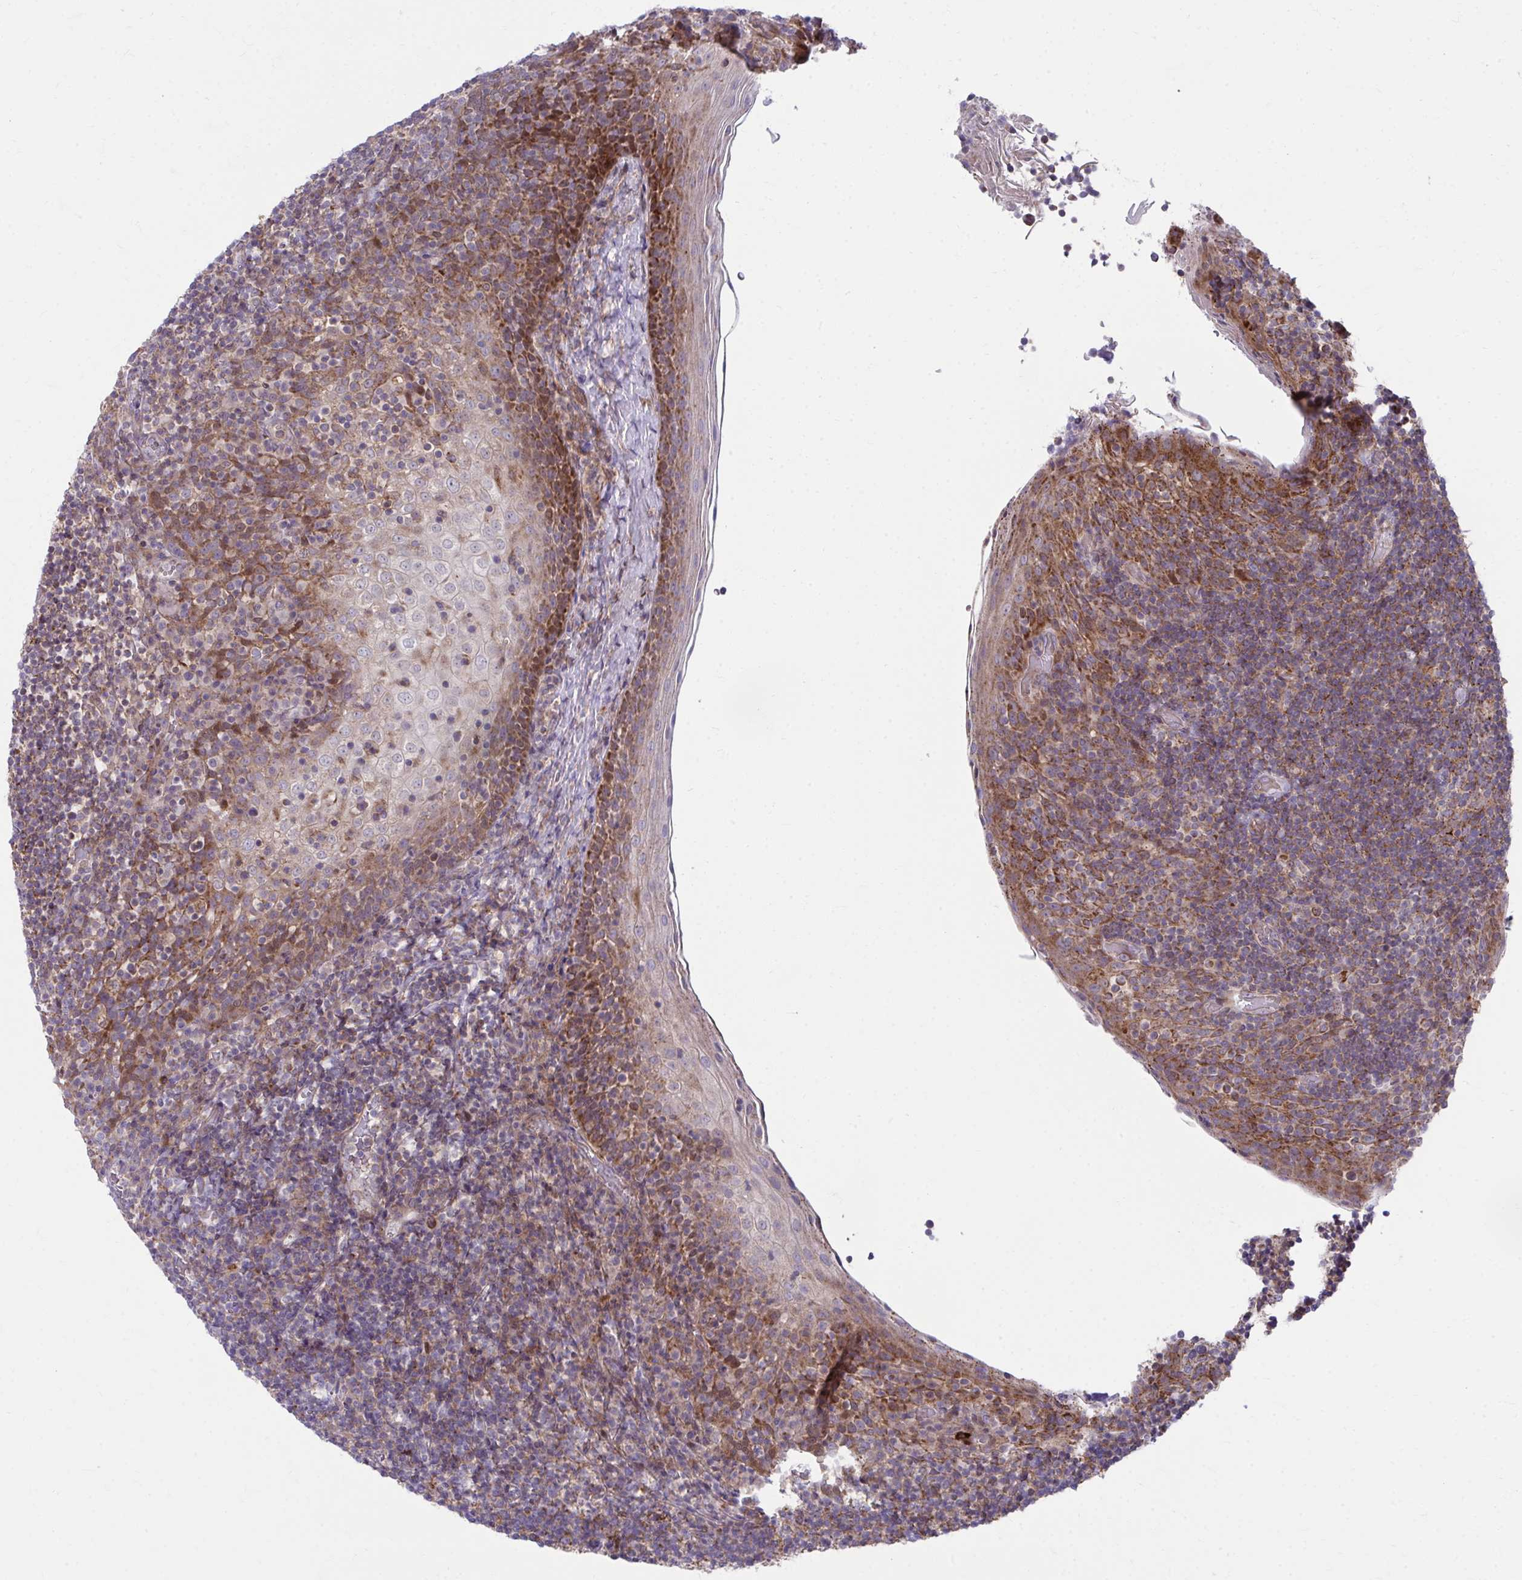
{"staining": {"intensity": "weak", "quantity": "25%-75%", "location": "cytoplasmic/membranous"}, "tissue": "tonsil", "cell_type": "Non-germinal center cells", "image_type": "normal", "snomed": [{"axis": "morphology", "description": "Normal tissue, NOS"}, {"axis": "topography", "description": "Tonsil"}], "caption": "IHC photomicrograph of unremarkable tonsil stained for a protein (brown), which shows low levels of weak cytoplasmic/membranous positivity in about 25%-75% of non-germinal center cells.", "gene": "C16orf54", "patient": {"sex": "female", "age": 10}}